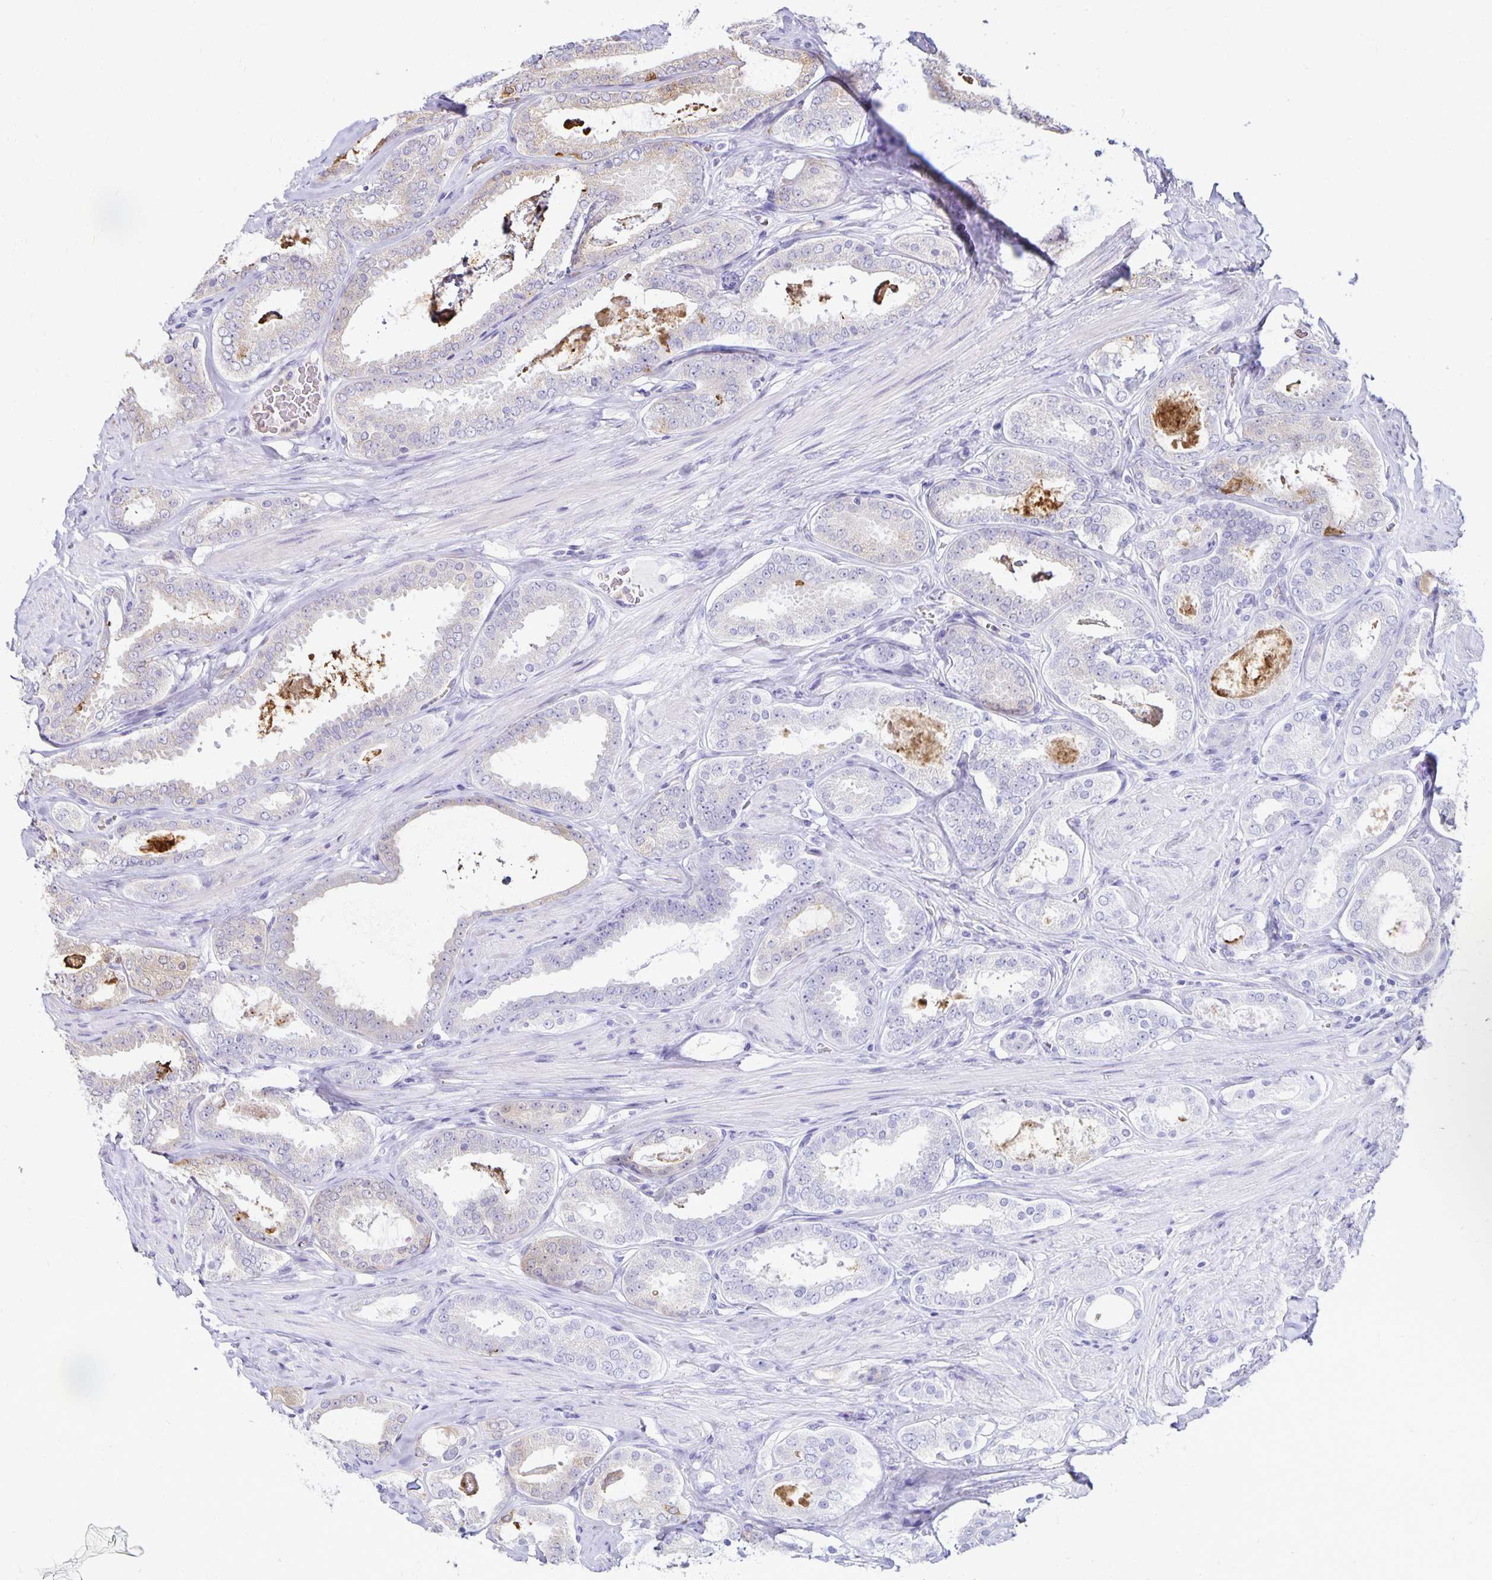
{"staining": {"intensity": "negative", "quantity": "none", "location": "none"}, "tissue": "prostate cancer", "cell_type": "Tumor cells", "image_type": "cancer", "snomed": [{"axis": "morphology", "description": "Adenocarcinoma, High grade"}, {"axis": "topography", "description": "Prostate"}], "caption": "IHC photomicrograph of human prostate cancer stained for a protein (brown), which displays no expression in tumor cells. Brightfield microscopy of immunohistochemistry (IHC) stained with DAB (3,3'-diaminobenzidine) (brown) and hematoxylin (blue), captured at high magnification.", "gene": "FN3K", "patient": {"sex": "male", "age": 63}}